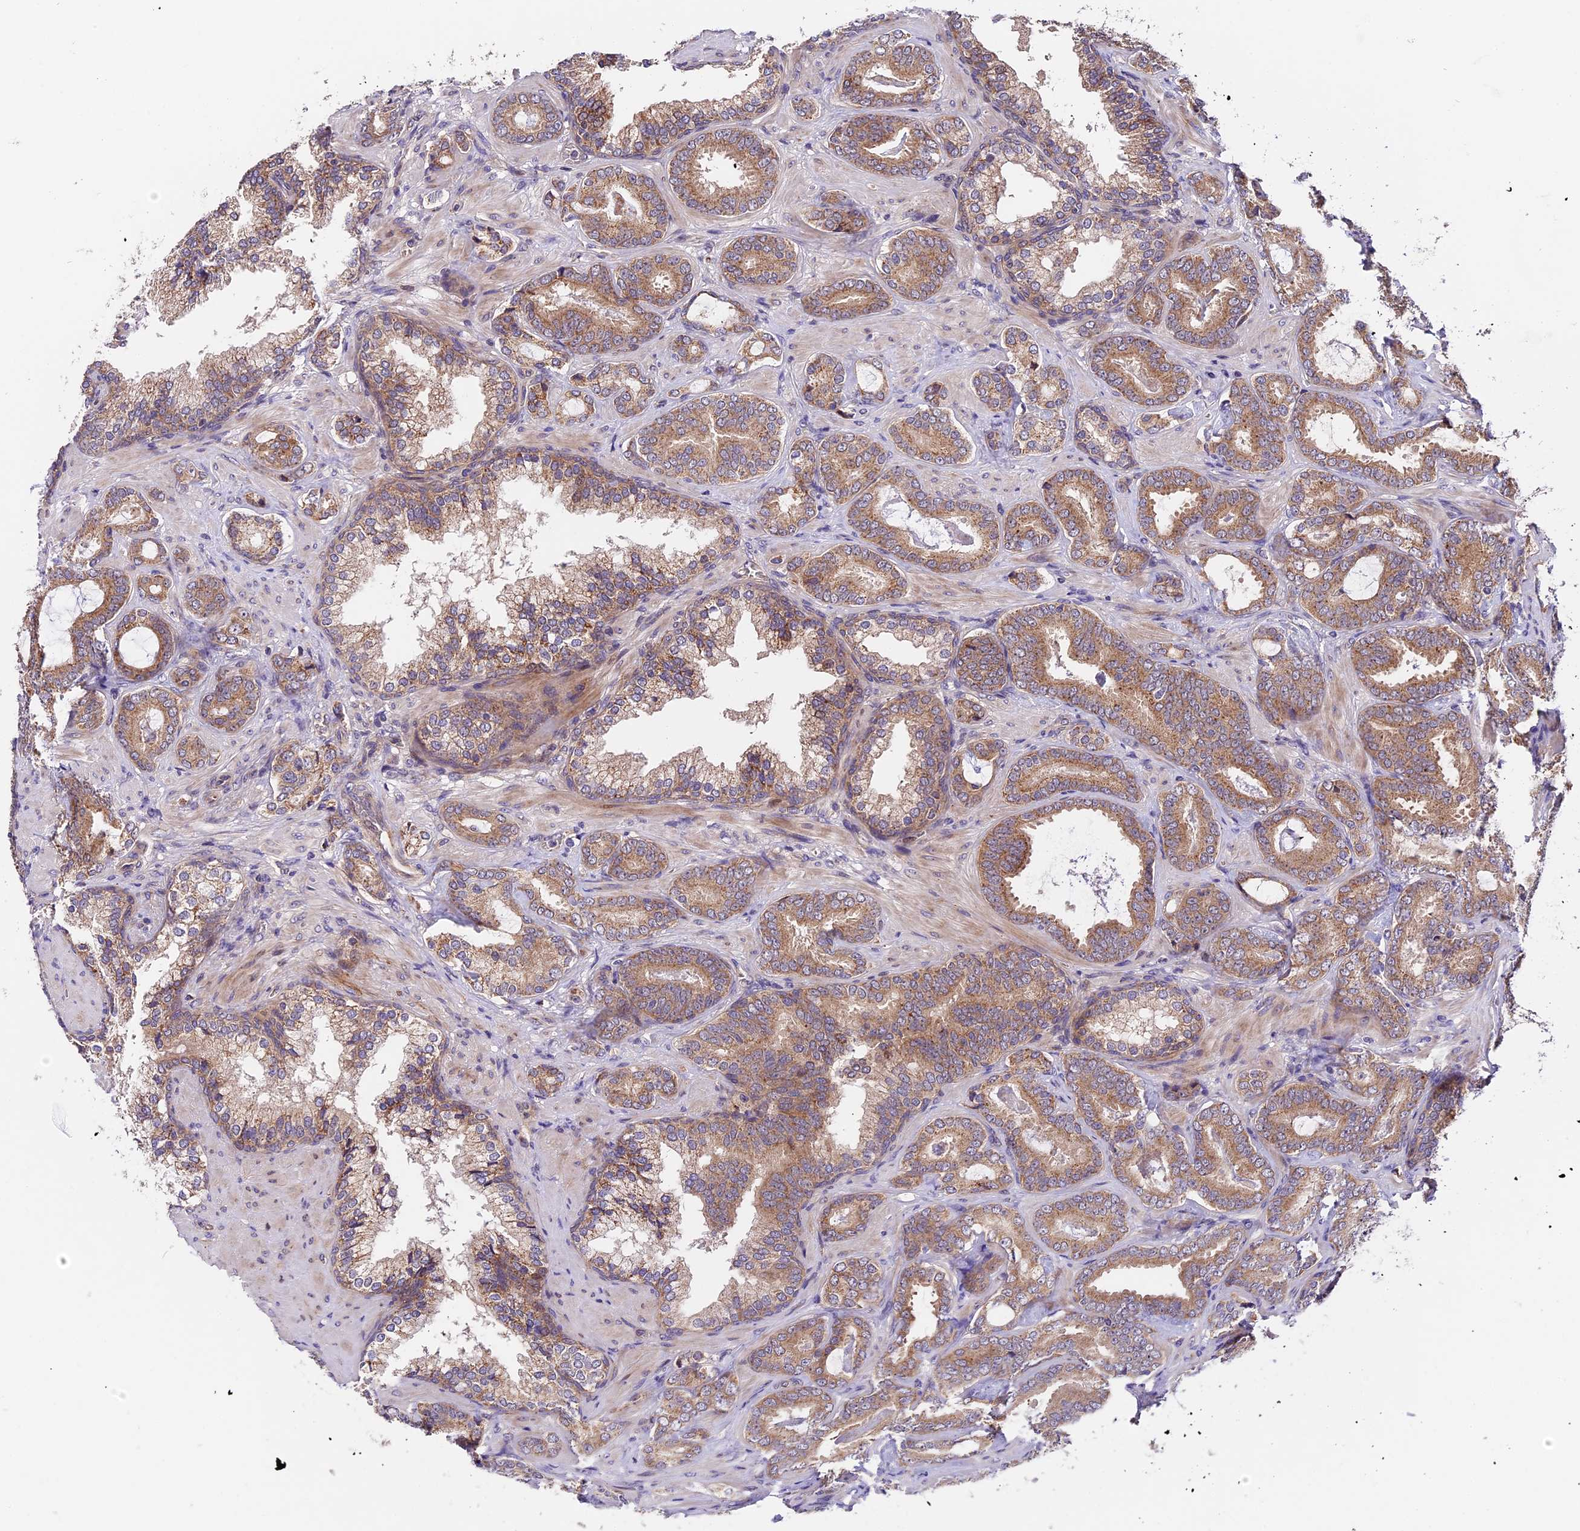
{"staining": {"intensity": "moderate", "quantity": ">75%", "location": "cytoplasmic/membranous"}, "tissue": "prostate cancer", "cell_type": "Tumor cells", "image_type": "cancer", "snomed": [{"axis": "morphology", "description": "Adenocarcinoma, Low grade"}, {"axis": "topography", "description": "Prostate"}], "caption": "Prostate adenocarcinoma (low-grade) tissue demonstrates moderate cytoplasmic/membranous staining in about >75% of tumor cells, visualized by immunohistochemistry.", "gene": "TRMT1", "patient": {"sex": "male", "age": 60}}